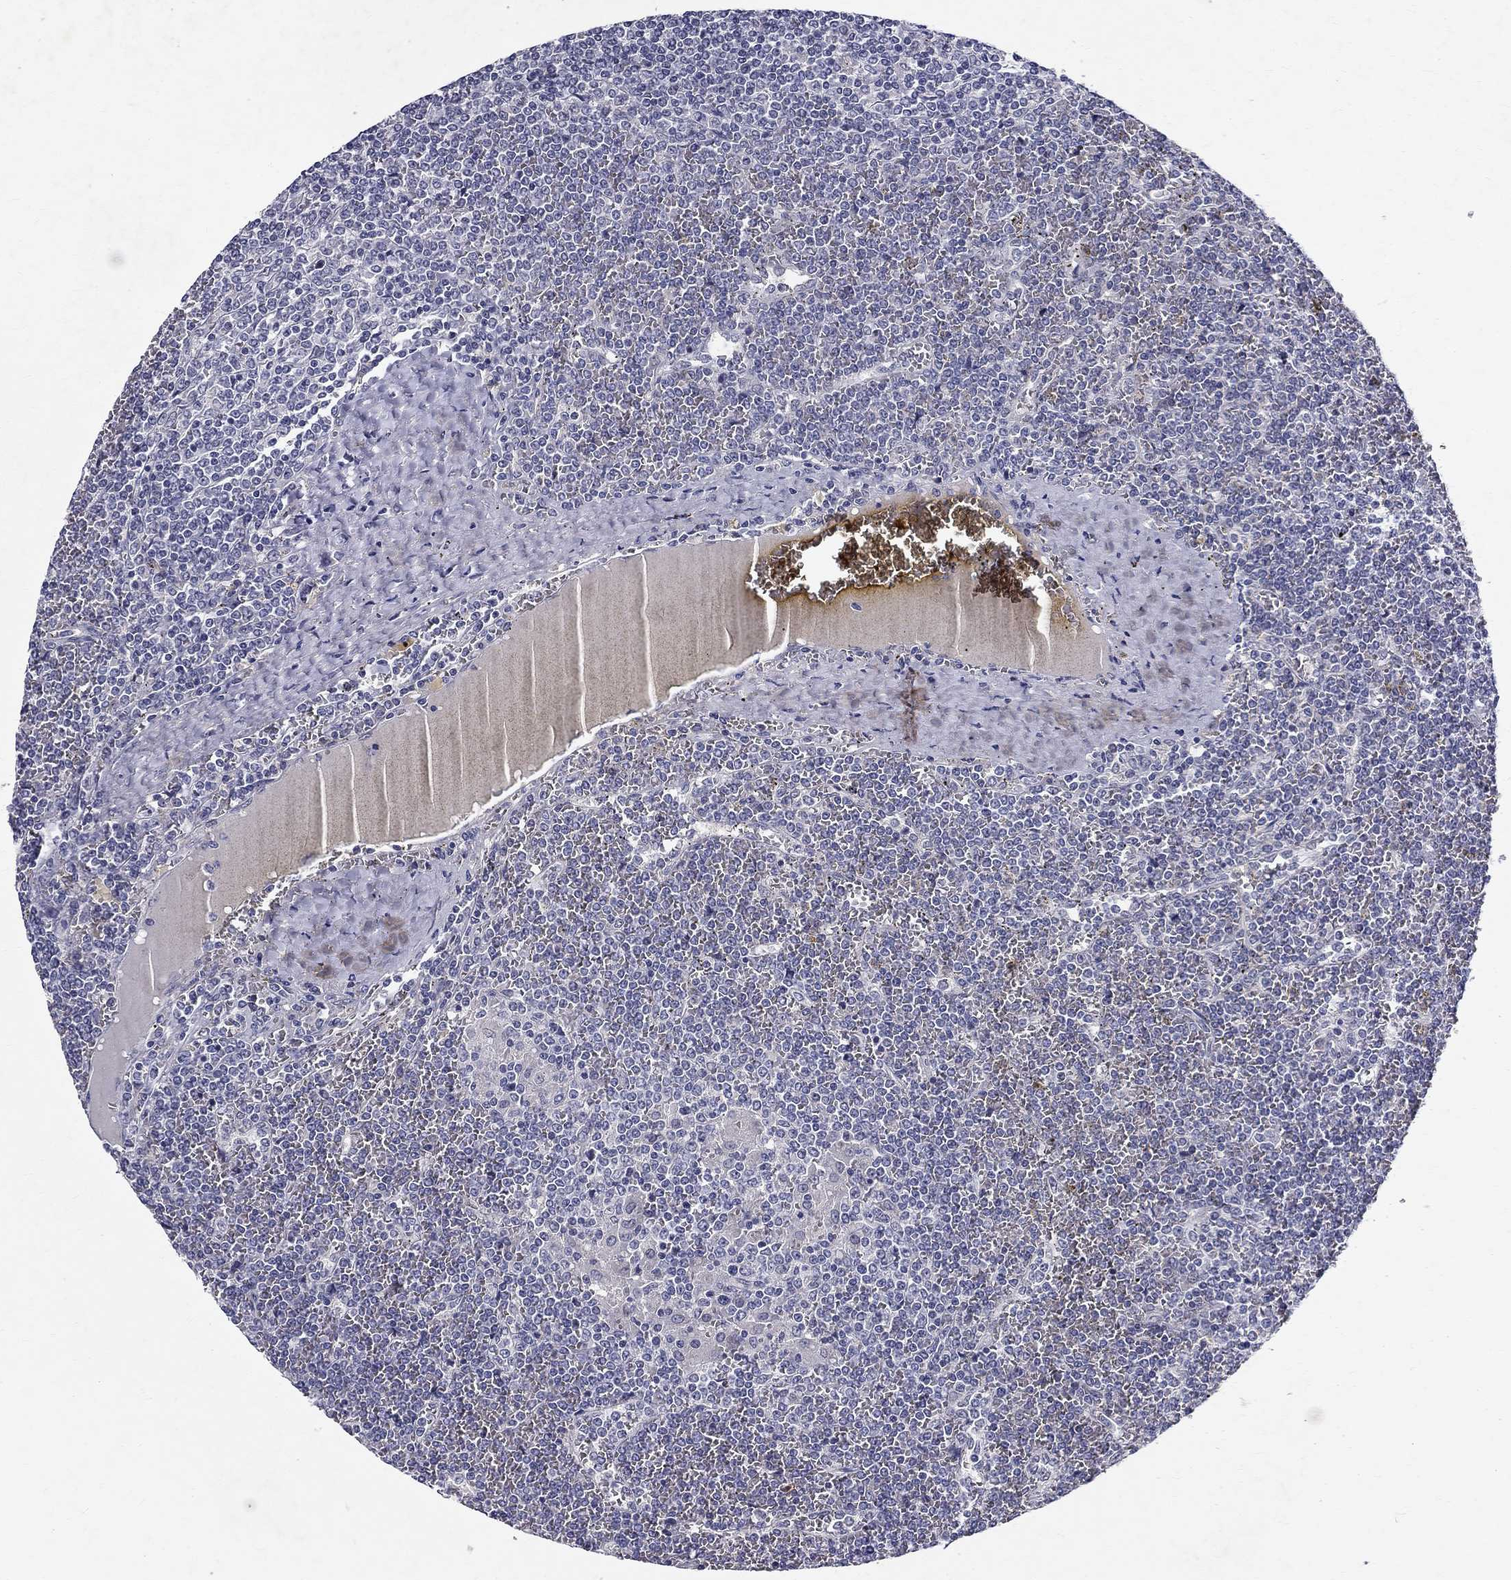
{"staining": {"intensity": "negative", "quantity": "none", "location": "none"}, "tissue": "lymphoma", "cell_type": "Tumor cells", "image_type": "cancer", "snomed": [{"axis": "morphology", "description": "Malignant lymphoma, non-Hodgkin's type, Low grade"}, {"axis": "topography", "description": "Spleen"}], "caption": "Immunohistochemistry of lymphoma displays no staining in tumor cells.", "gene": "RBFOX1", "patient": {"sex": "female", "age": 19}}